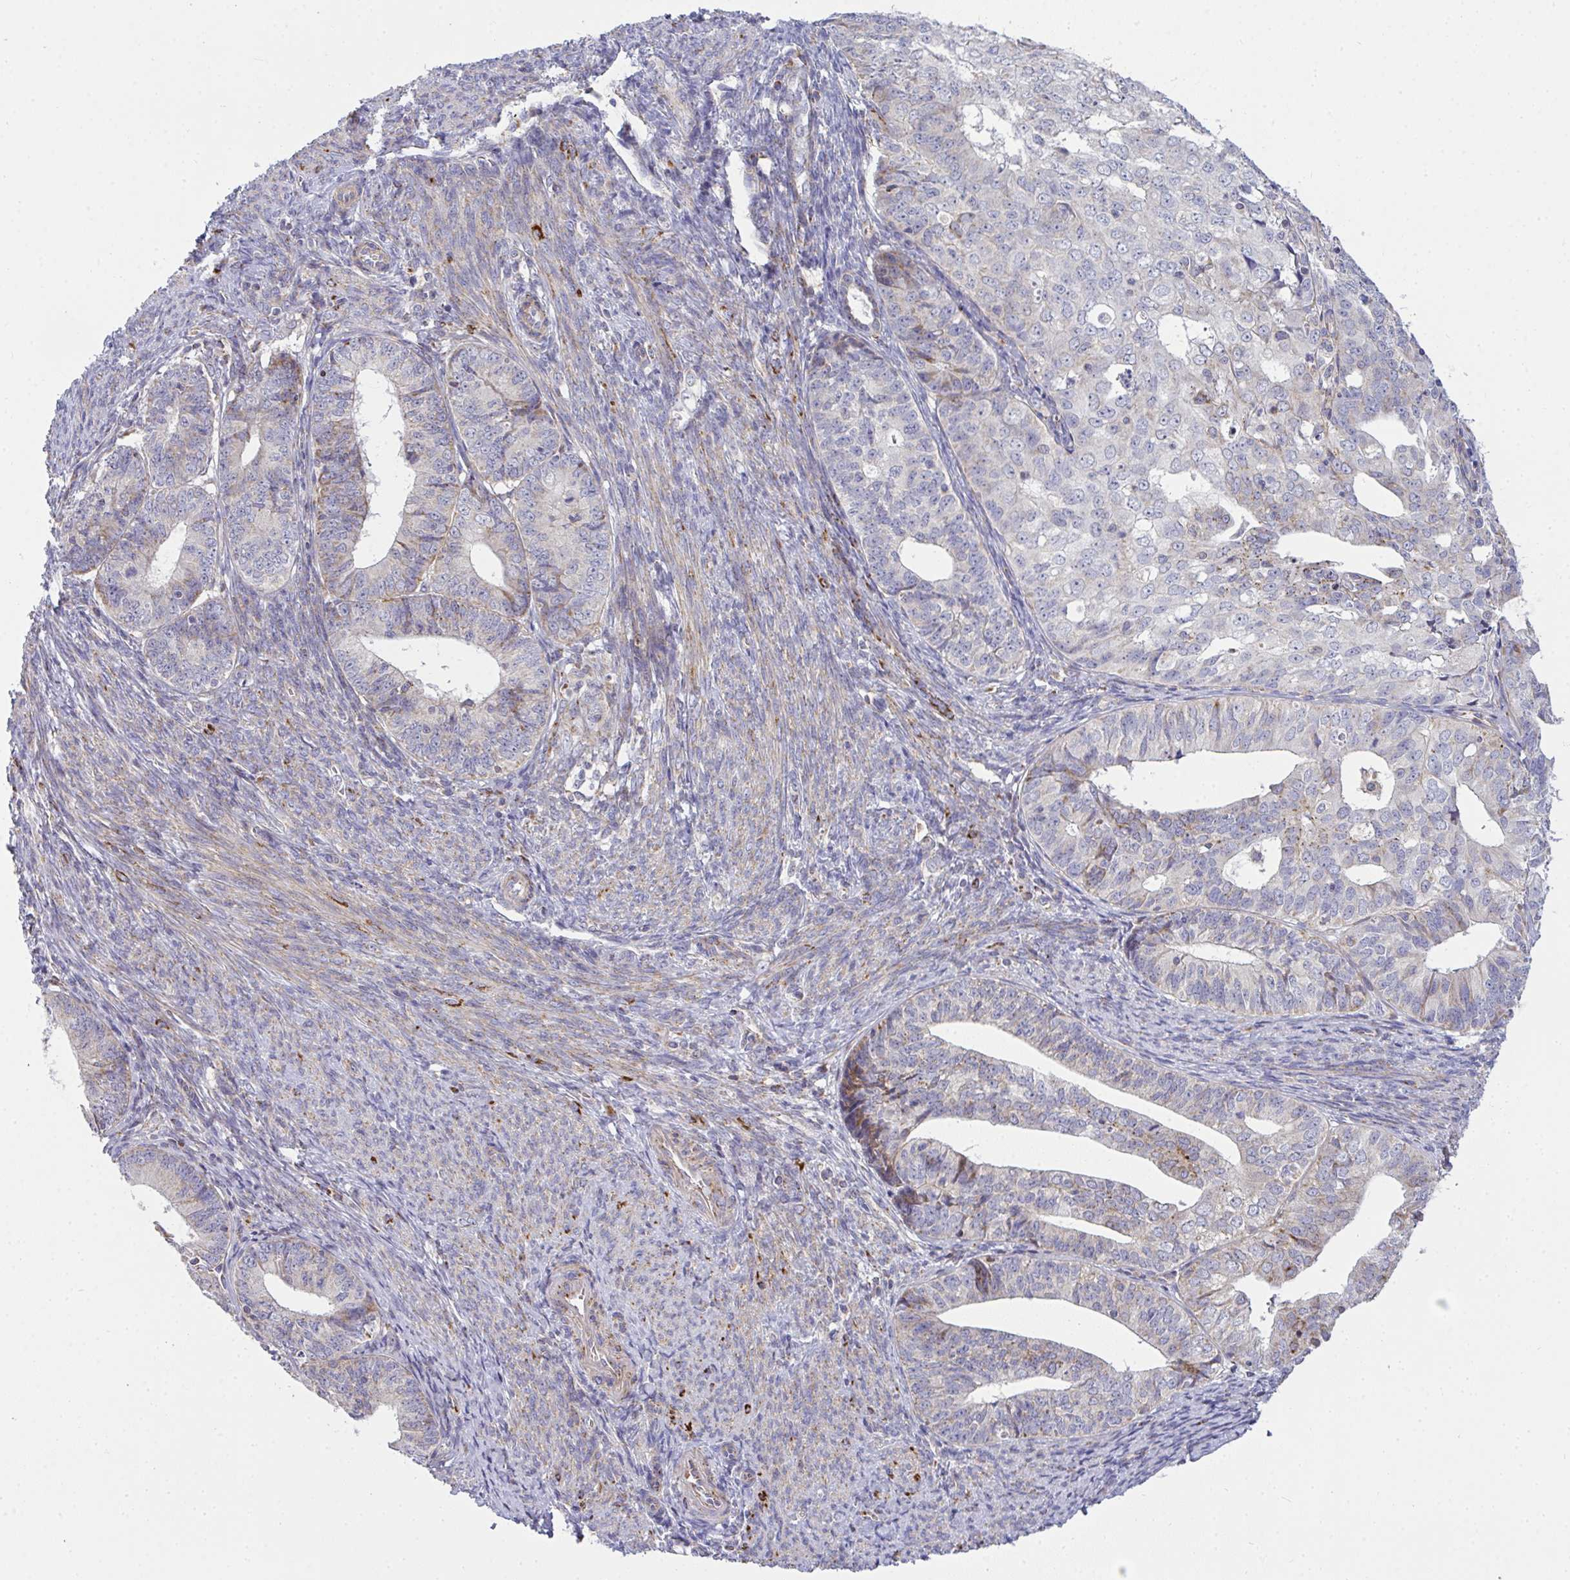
{"staining": {"intensity": "moderate", "quantity": "<25%", "location": "cytoplasmic/membranous"}, "tissue": "endometrial cancer", "cell_type": "Tumor cells", "image_type": "cancer", "snomed": [{"axis": "morphology", "description": "Adenocarcinoma, NOS"}, {"axis": "topography", "description": "Endometrium"}], "caption": "Tumor cells reveal low levels of moderate cytoplasmic/membranous expression in approximately <25% of cells in human endometrial cancer.", "gene": "SRRM4", "patient": {"sex": "female", "age": 56}}